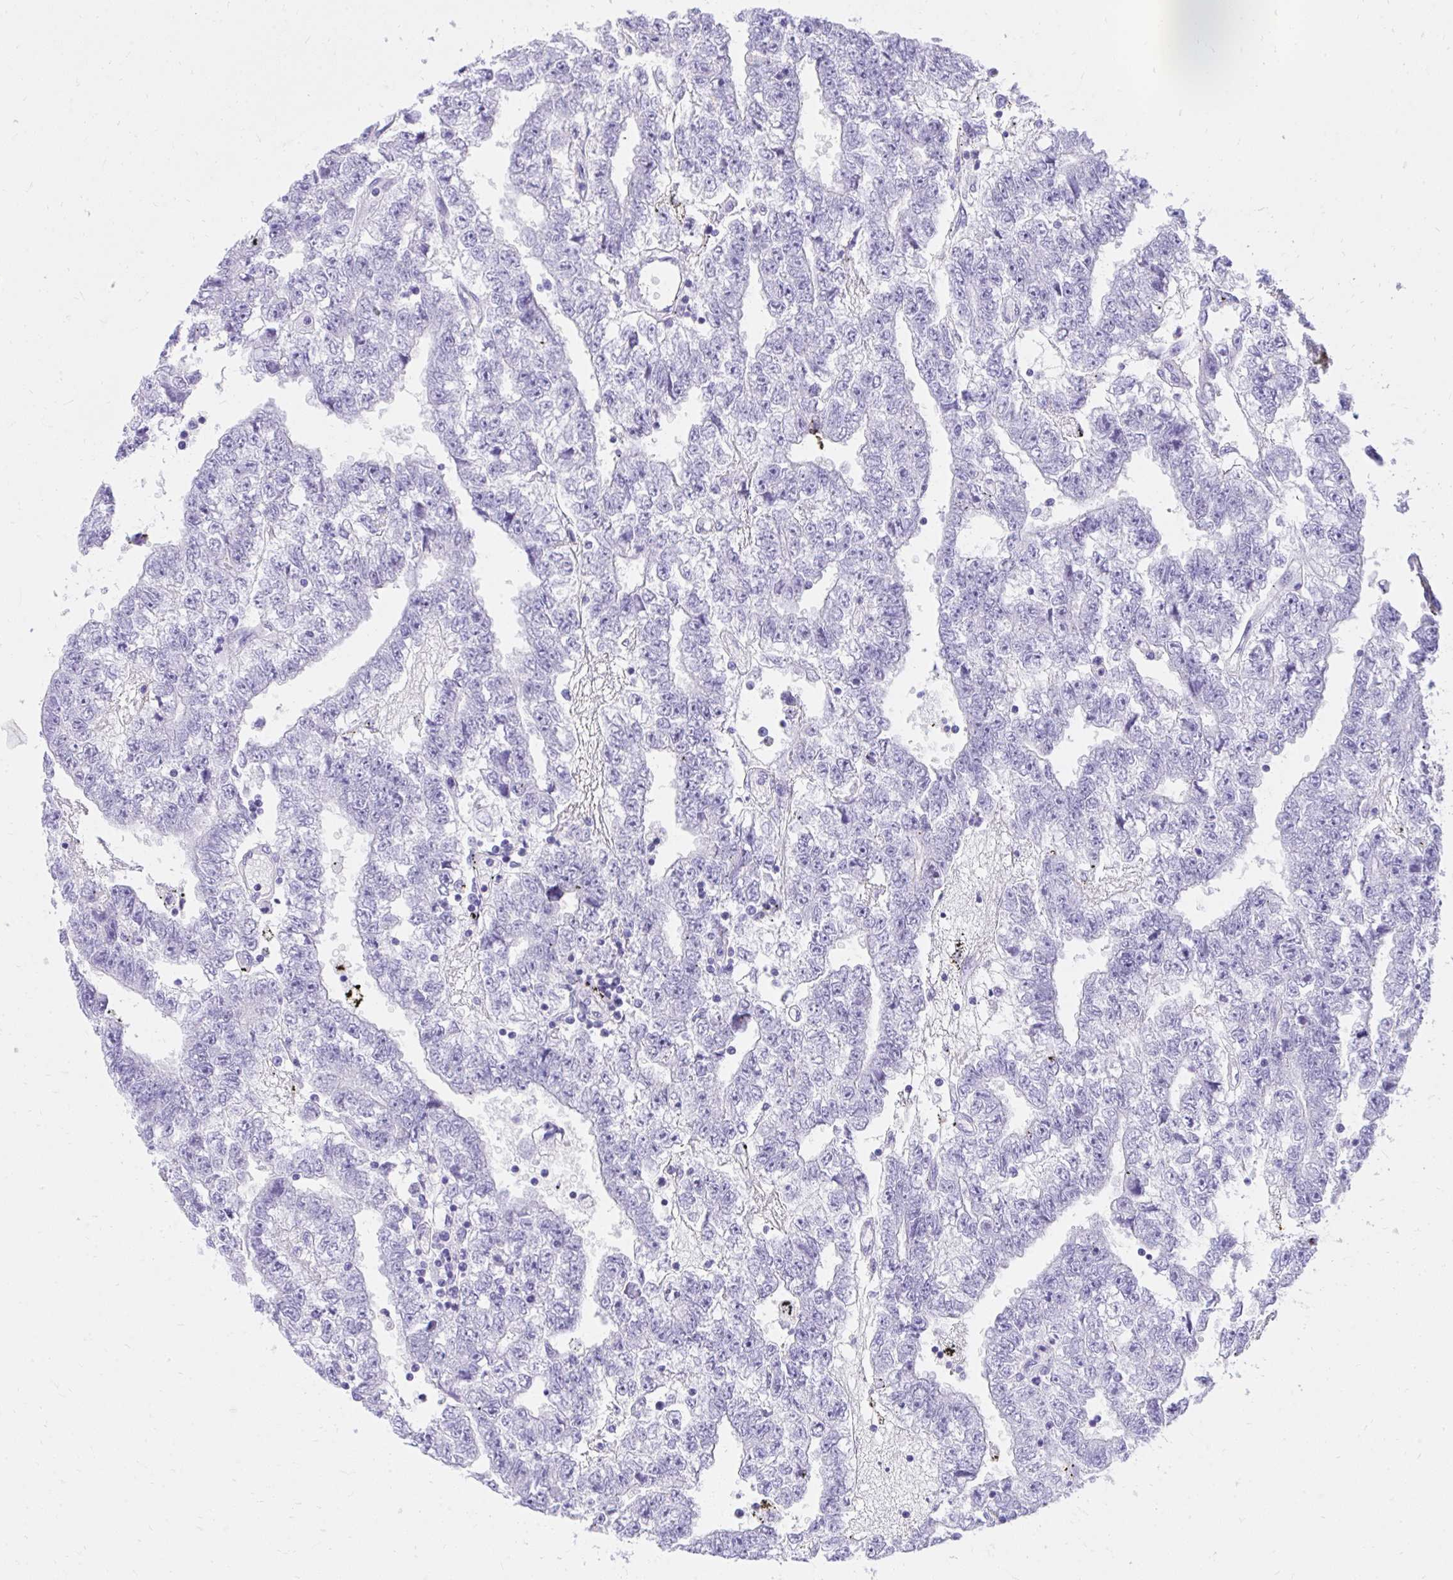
{"staining": {"intensity": "negative", "quantity": "none", "location": "none"}, "tissue": "testis cancer", "cell_type": "Tumor cells", "image_type": "cancer", "snomed": [{"axis": "morphology", "description": "Carcinoma, Embryonal, NOS"}, {"axis": "topography", "description": "Testis"}], "caption": "Immunohistochemistry (IHC) photomicrograph of human testis cancer stained for a protein (brown), which displays no positivity in tumor cells.", "gene": "KCNN4", "patient": {"sex": "male", "age": 25}}